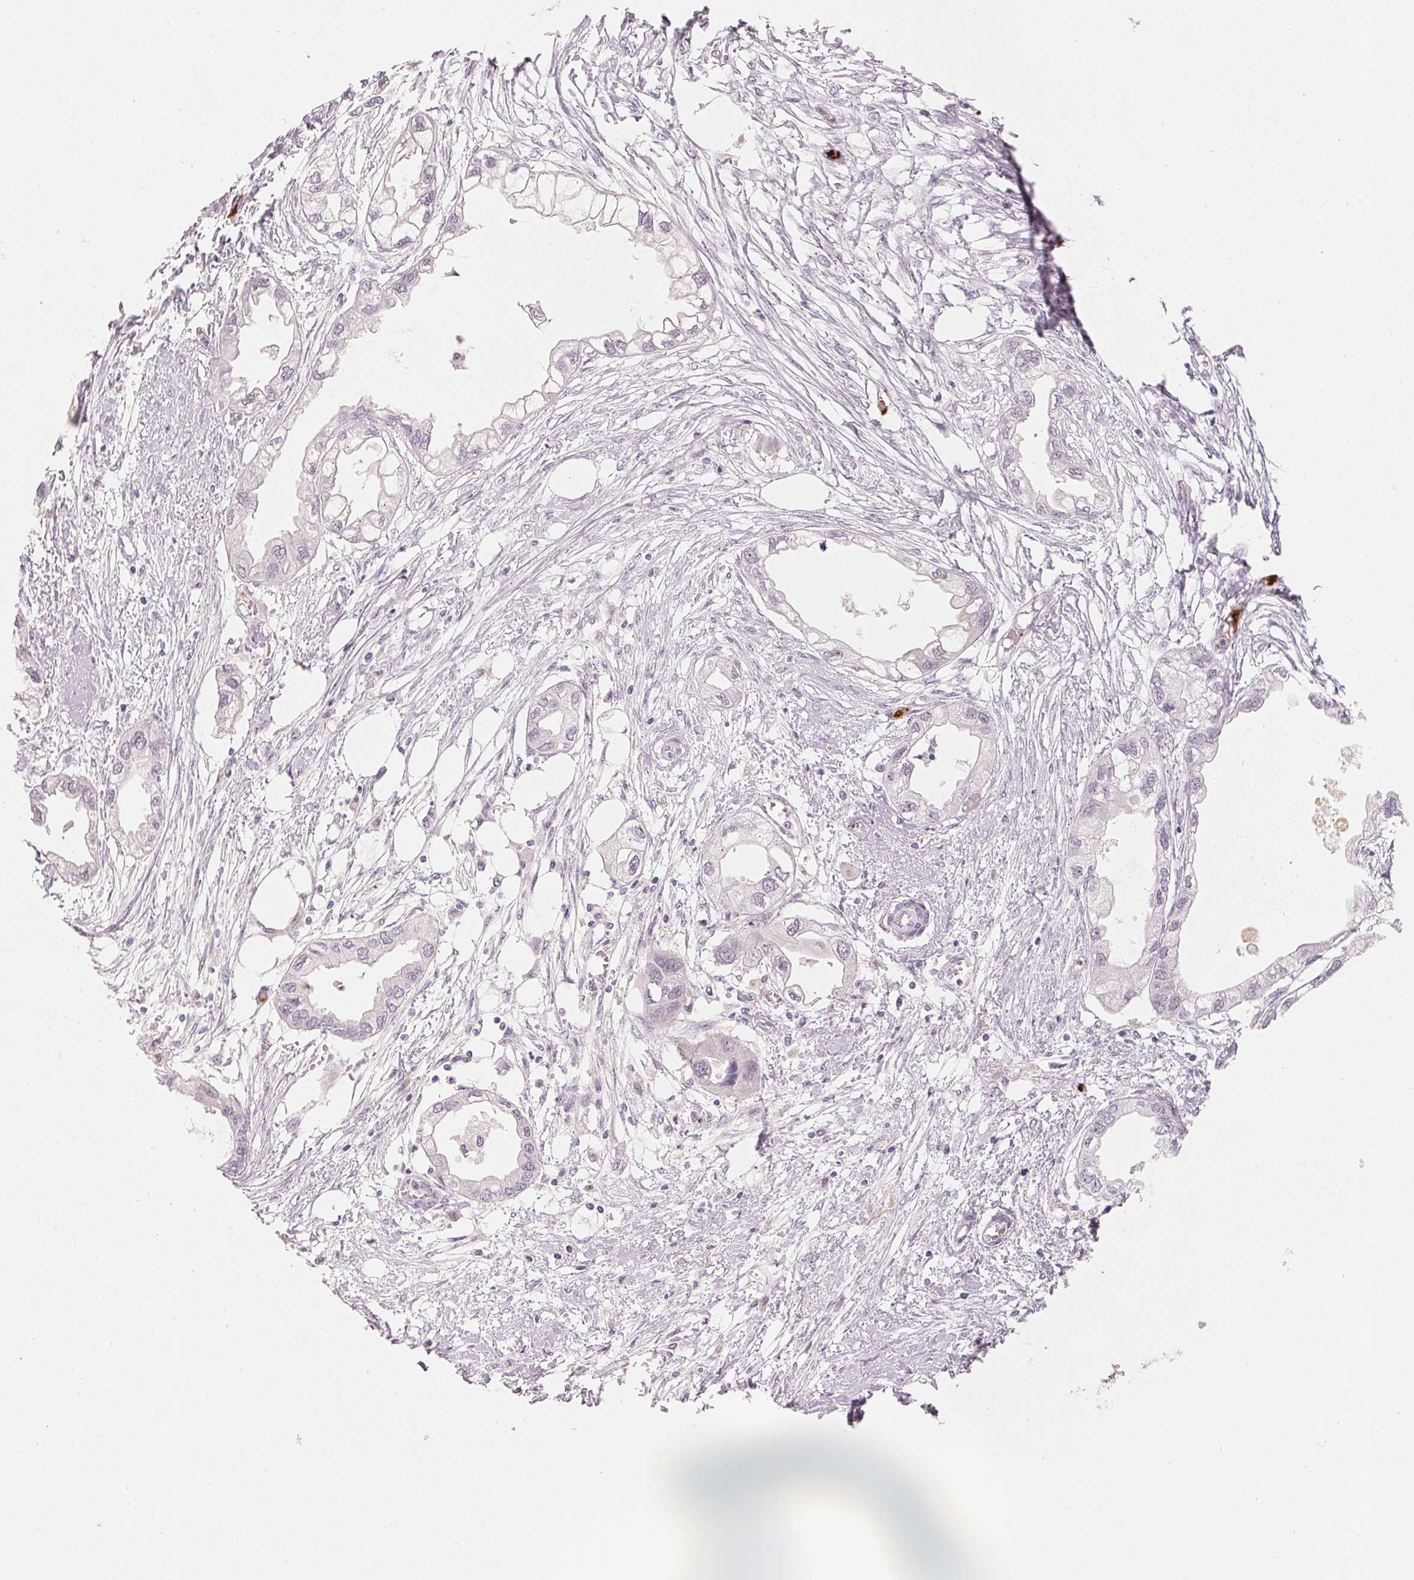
{"staining": {"intensity": "negative", "quantity": "none", "location": "none"}, "tissue": "endometrial cancer", "cell_type": "Tumor cells", "image_type": "cancer", "snomed": [{"axis": "morphology", "description": "Adenocarcinoma, NOS"}, {"axis": "morphology", "description": "Adenocarcinoma, metastatic, NOS"}, {"axis": "topography", "description": "Adipose tissue"}, {"axis": "topography", "description": "Endometrium"}], "caption": "This histopathology image is of endometrial cancer stained with immunohistochemistry (IHC) to label a protein in brown with the nuclei are counter-stained blue. There is no staining in tumor cells.", "gene": "ARHGAP22", "patient": {"sex": "female", "age": 67}}